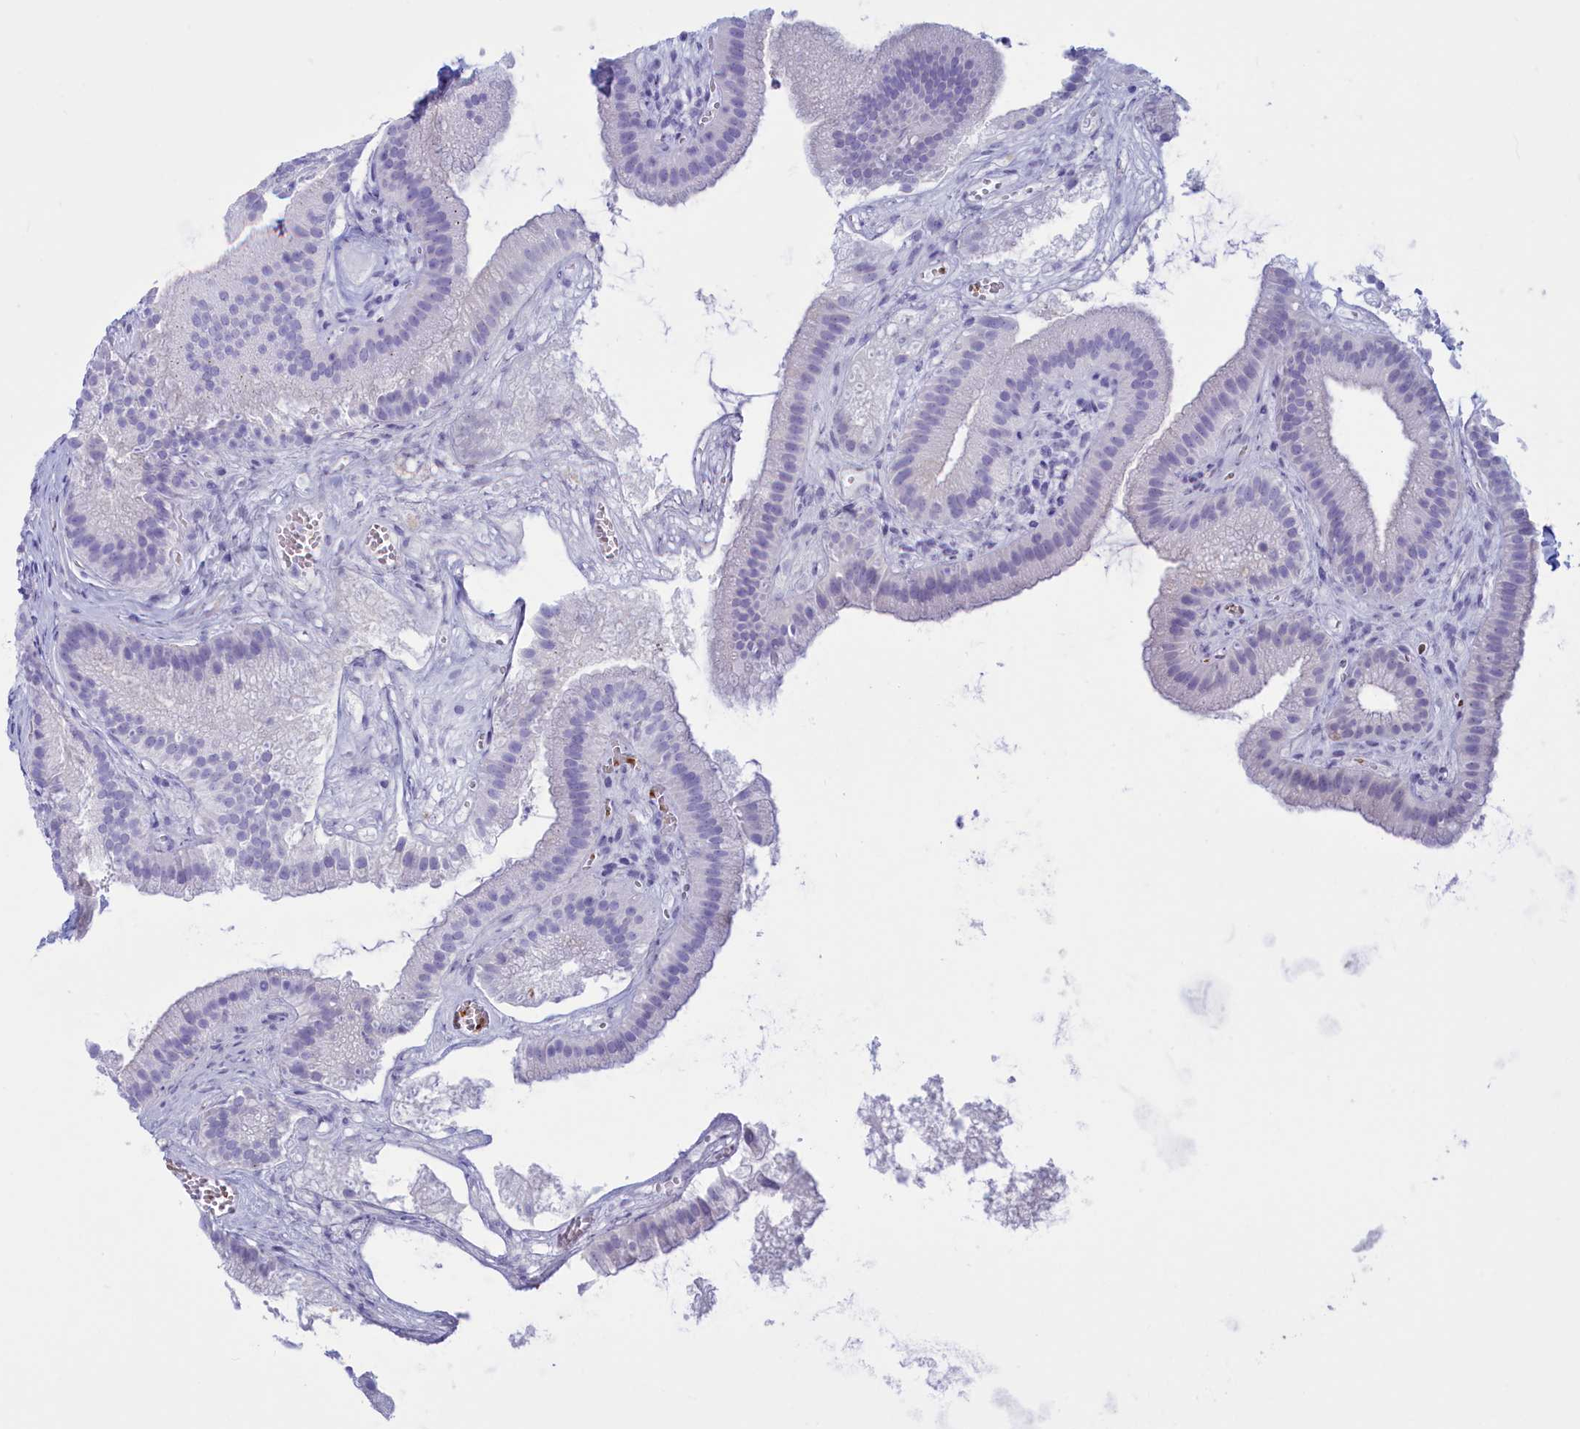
{"staining": {"intensity": "negative", "quantity": "none", "location": "none"}, "tissue": "gallbladder", "cell_type": "Glandular cells", "image_type": "normal", "snomed": [{"axis": "morphology", "description": "Normal tissue, NOS"}, {"axis": "topography", "description": "Gallbladder"}], "caption": "IHC image of unremarkable human gallbladder stained for a protein (brown), which displays no staining in glandular cells.", "gene": "GAPDHS", "patient": {"sex": "female", "age": 54}}